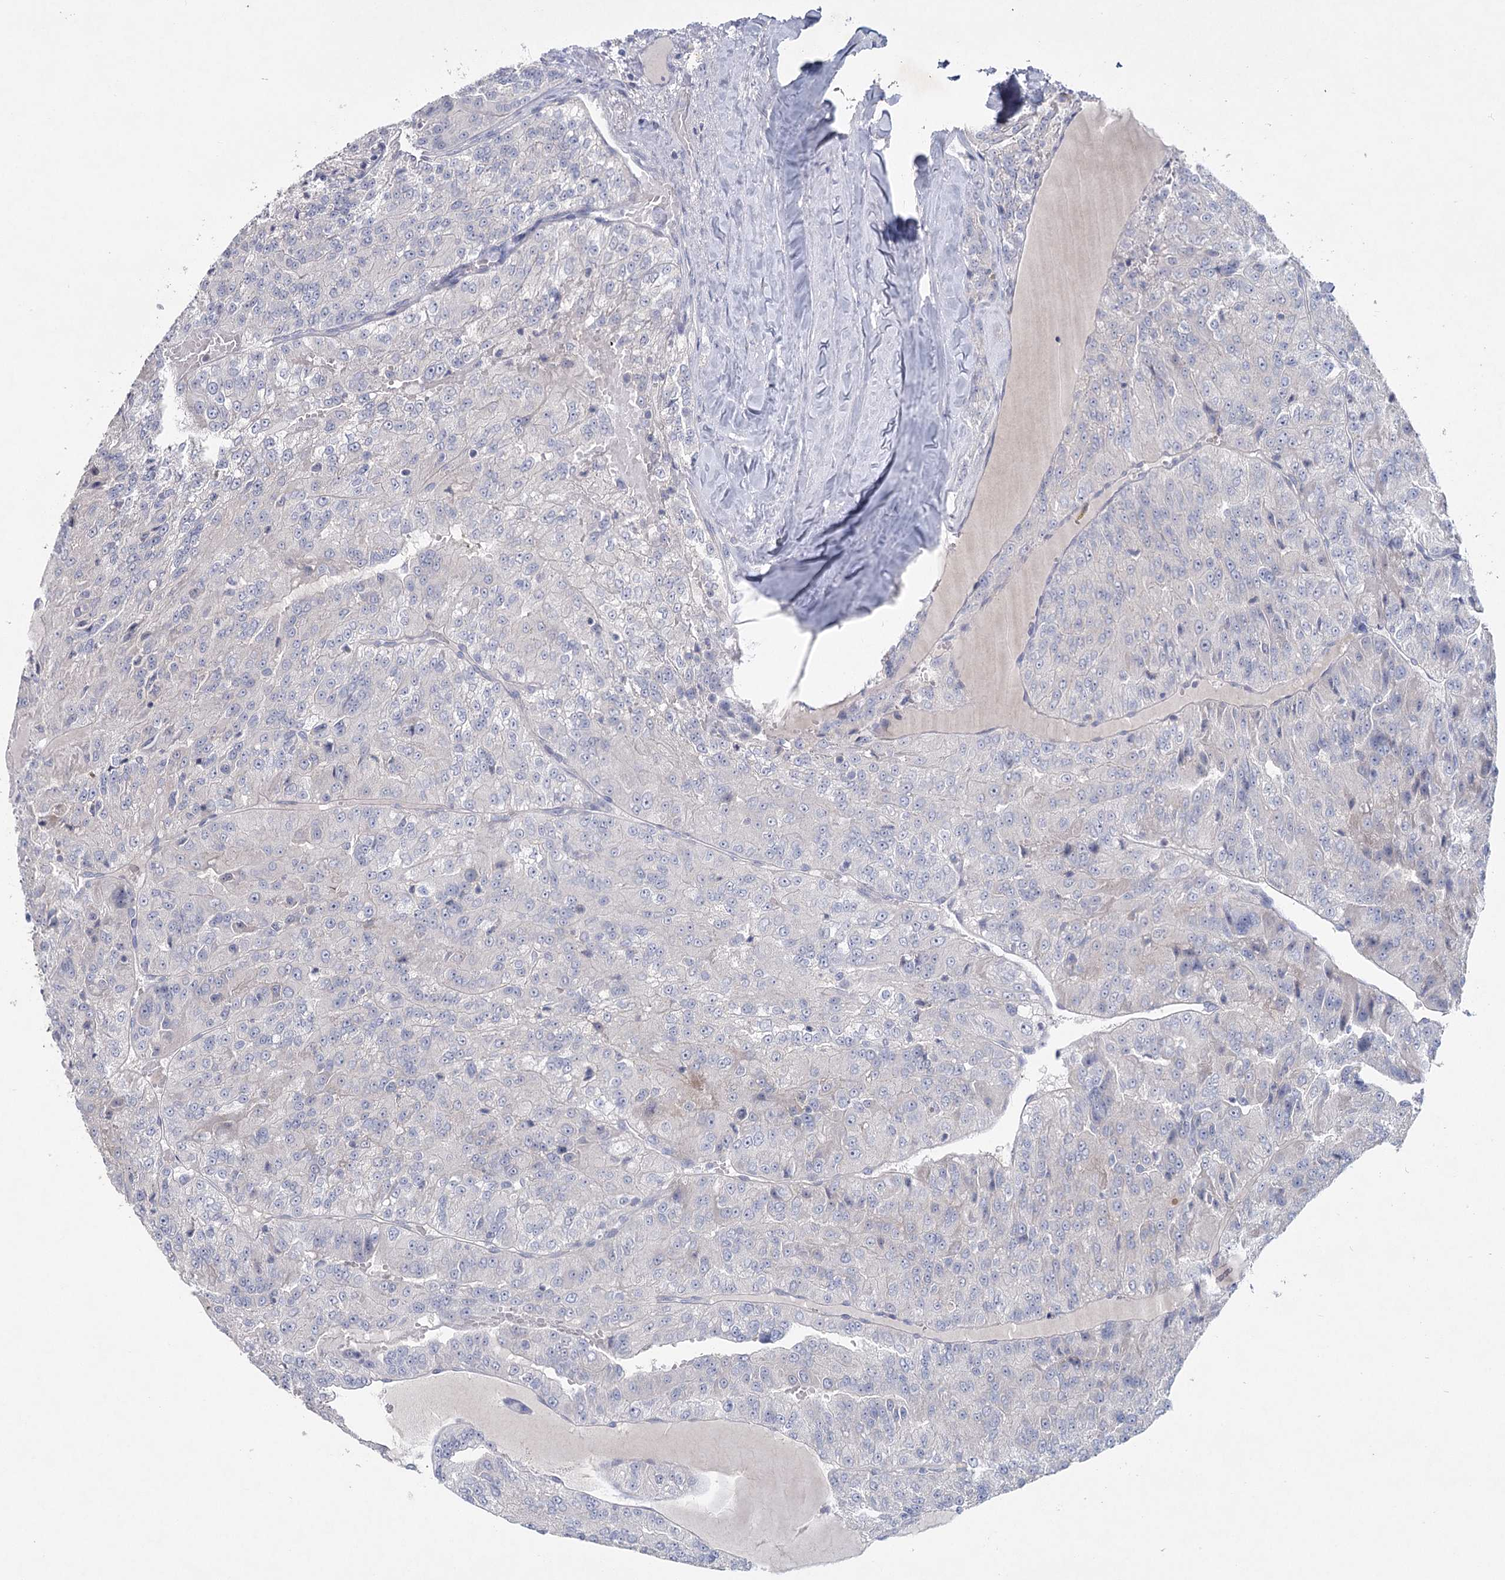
{"staining": {"intensity": "negative", "quantity": "none", "location": "none"}, "tissue": "renal cancer", "cell_type": "Tumor cells", "image_type": "cancer", "snomed": [{"axis": "morphology", "description": "Adenocarcinoma, NOS"}, {"axis": "topography", "description": "Kidney"}], "caption": "Renal adenocarcinoma was stained to show a protein in brown. There is no significant positivity in tumor cells.", "gene": "MAP3K13", "patient": {"sex": "female", "age": 63}}